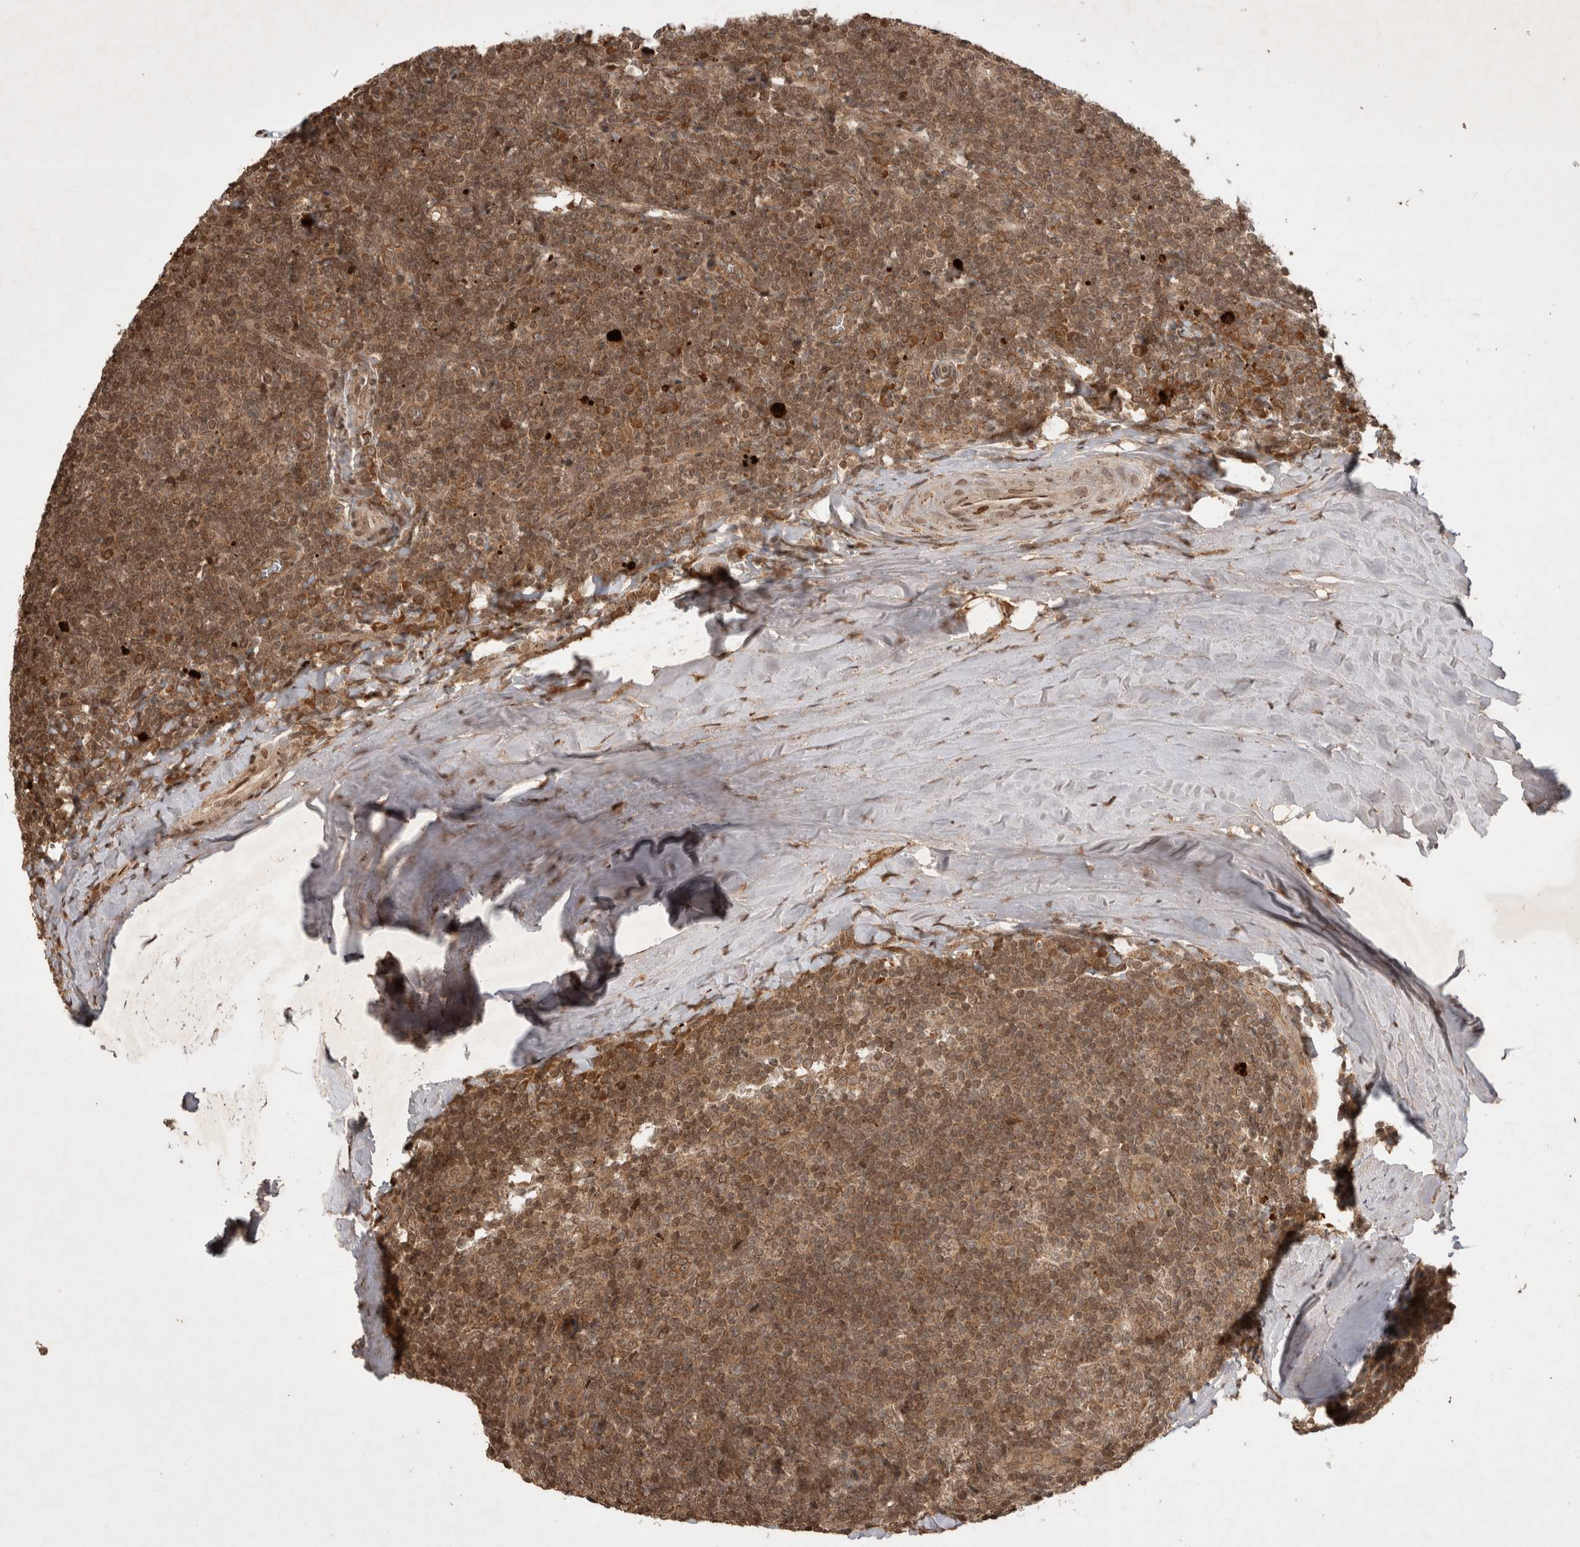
{"staining": {"intensity": "moderate", "quantity": ">75%", "location": "cytoplasmic/membranous"}, "tissue": "tonsil", "cell_type": "Germinal center cells", "image_type": "normal", "snomed": [{"axis": "morphology", "description": "Normal tissue, NOS"}, {"axis": "topography", "description": "Tonsil"}], "caption": "Immunohistochemical staining of normal tonsil displays moderate cytoplasmic/membranous protein positivity in approximately >75% of germinal center cells.", "gene": "FAM221A", "patient": {"sex": "male", "age": 37}}